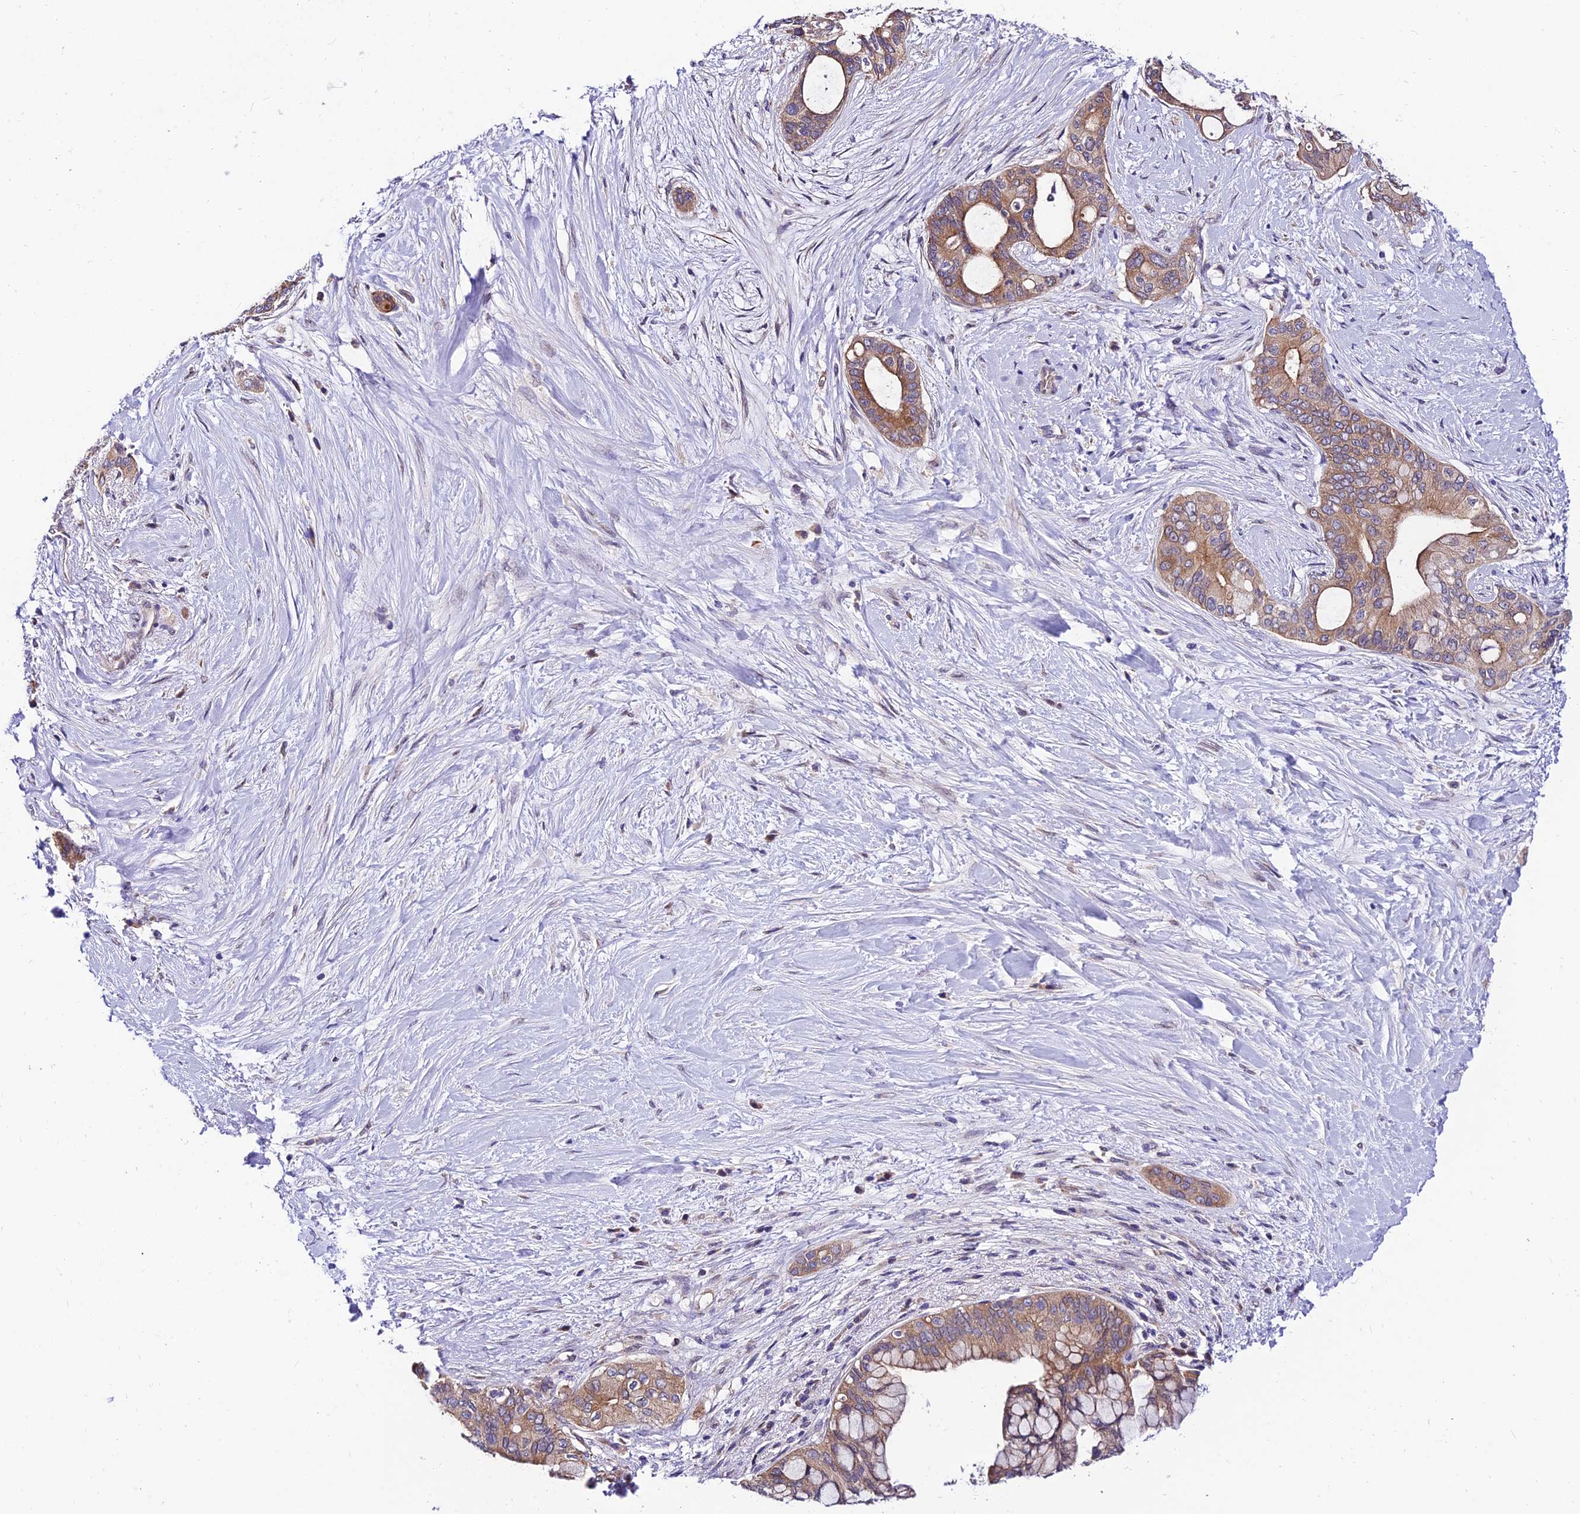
{"staining": {"intensity": "moderate", "quantity": "25%-75%", "location": "cytoplasmic/membranous"}, "tissue": "pancreatic cancer", "cell_type": "Tumor cells", "image_type": "cancer", "snomed": [{"axis": "morphology", "description": "Adenocarcinoma, NOS"}, {"axis": "topography", "description": "Pancreas"}], "caption": "Immunohistochemical staining of pancreatic cancer (adenocarcinoma) exhibits moderate cytoplasmic/membranous protein positivity in about 25%-75% of tumor cells.", "gene": "C6orf132", "patient": {"sex": "male", "age": 46}}